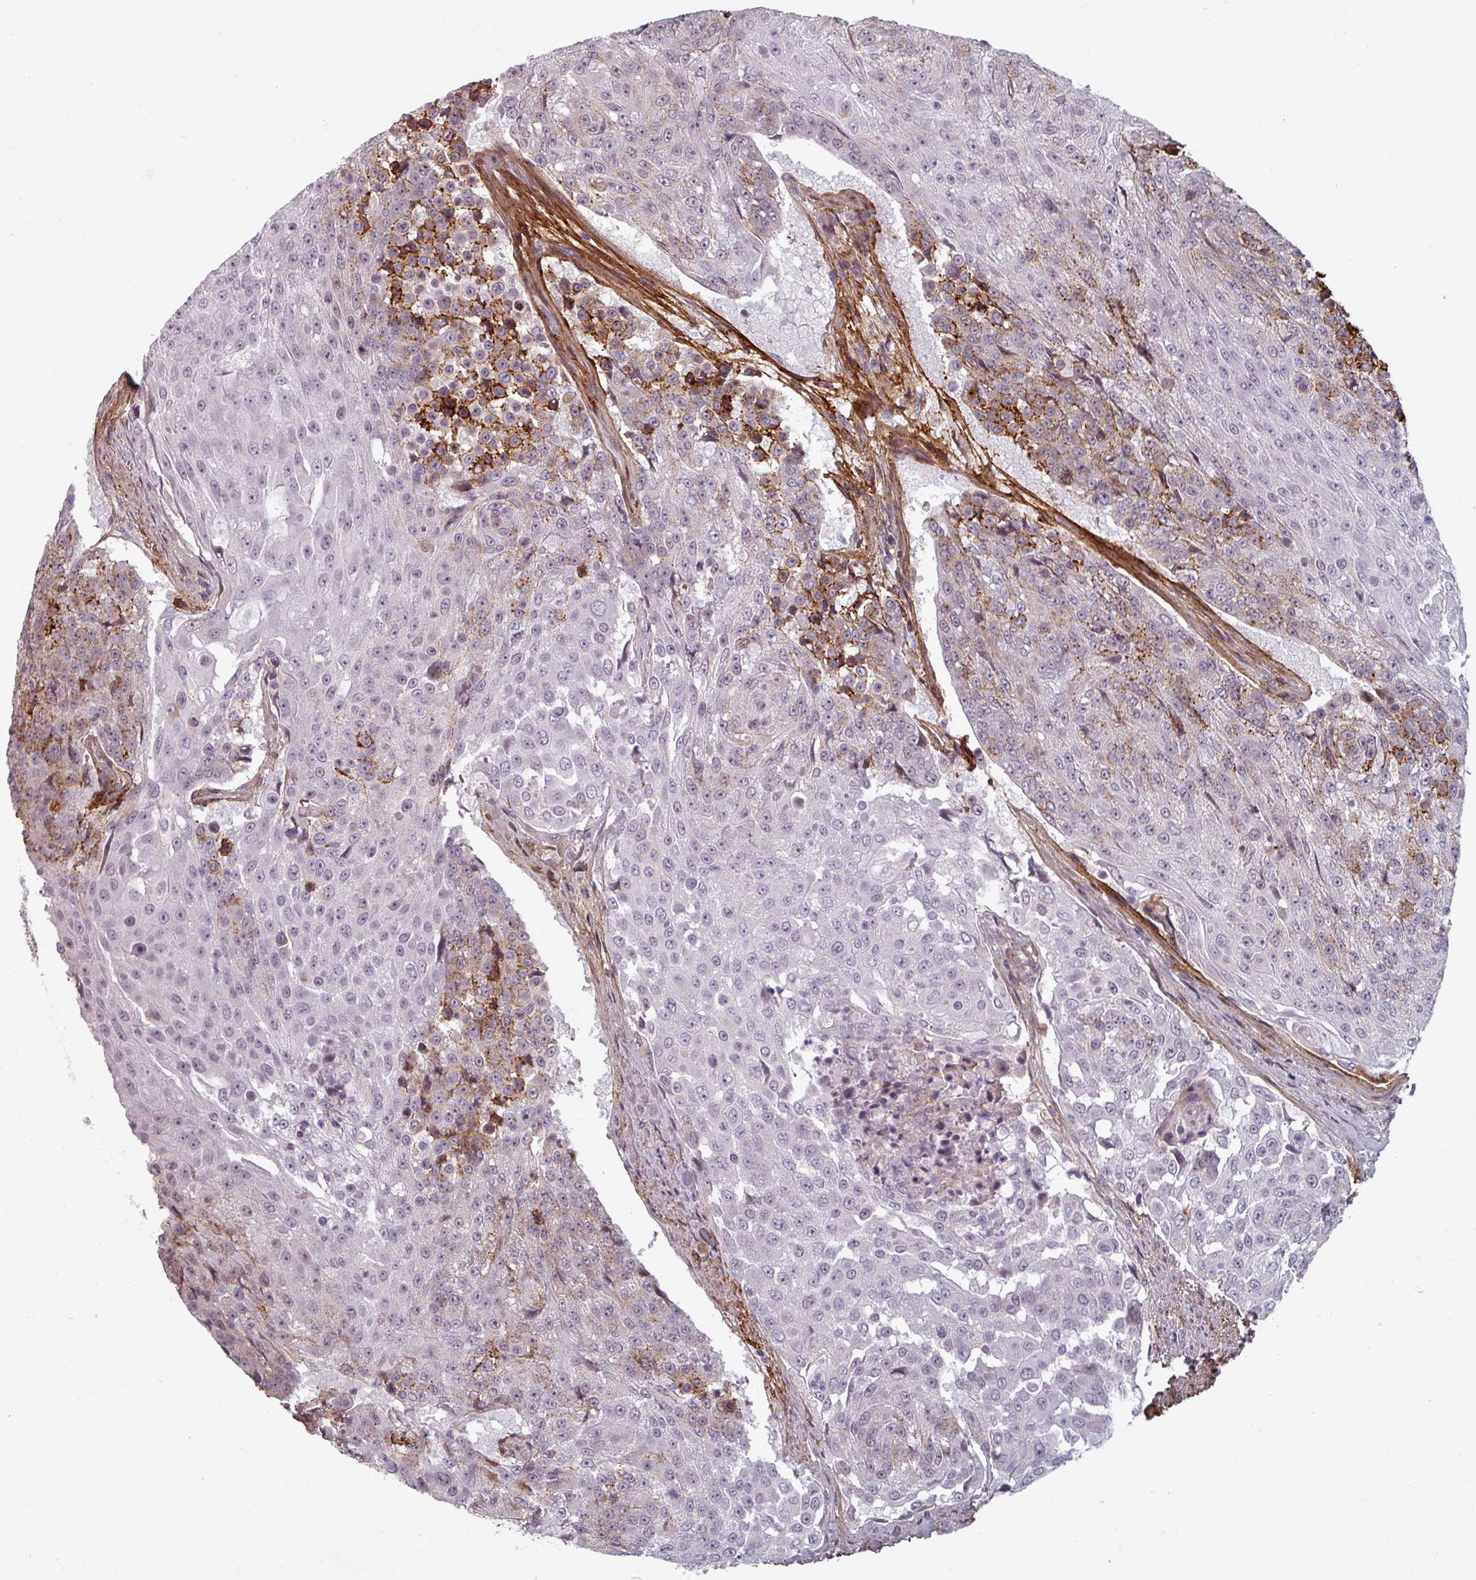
{"staining": {"intensity": "negative", "quantity": "none", "location": "none"}, "tissue": "urothelial cancer", "cell_type": "Tumor cells", "image_type": "cancer", "snomed": [{"axis": "morphology", "description": "Urothelial carcinoma, High grade"}, {"axis": "topography", "description": "Urinary bladder"}], "caption": "This is an immunohistochemistry histopathology image of high-grade urothelial carcinoma. There is no positivity in tumor cells.", "gene": "CYB5RL", "patient": {"sex": "female", "age": 63}}